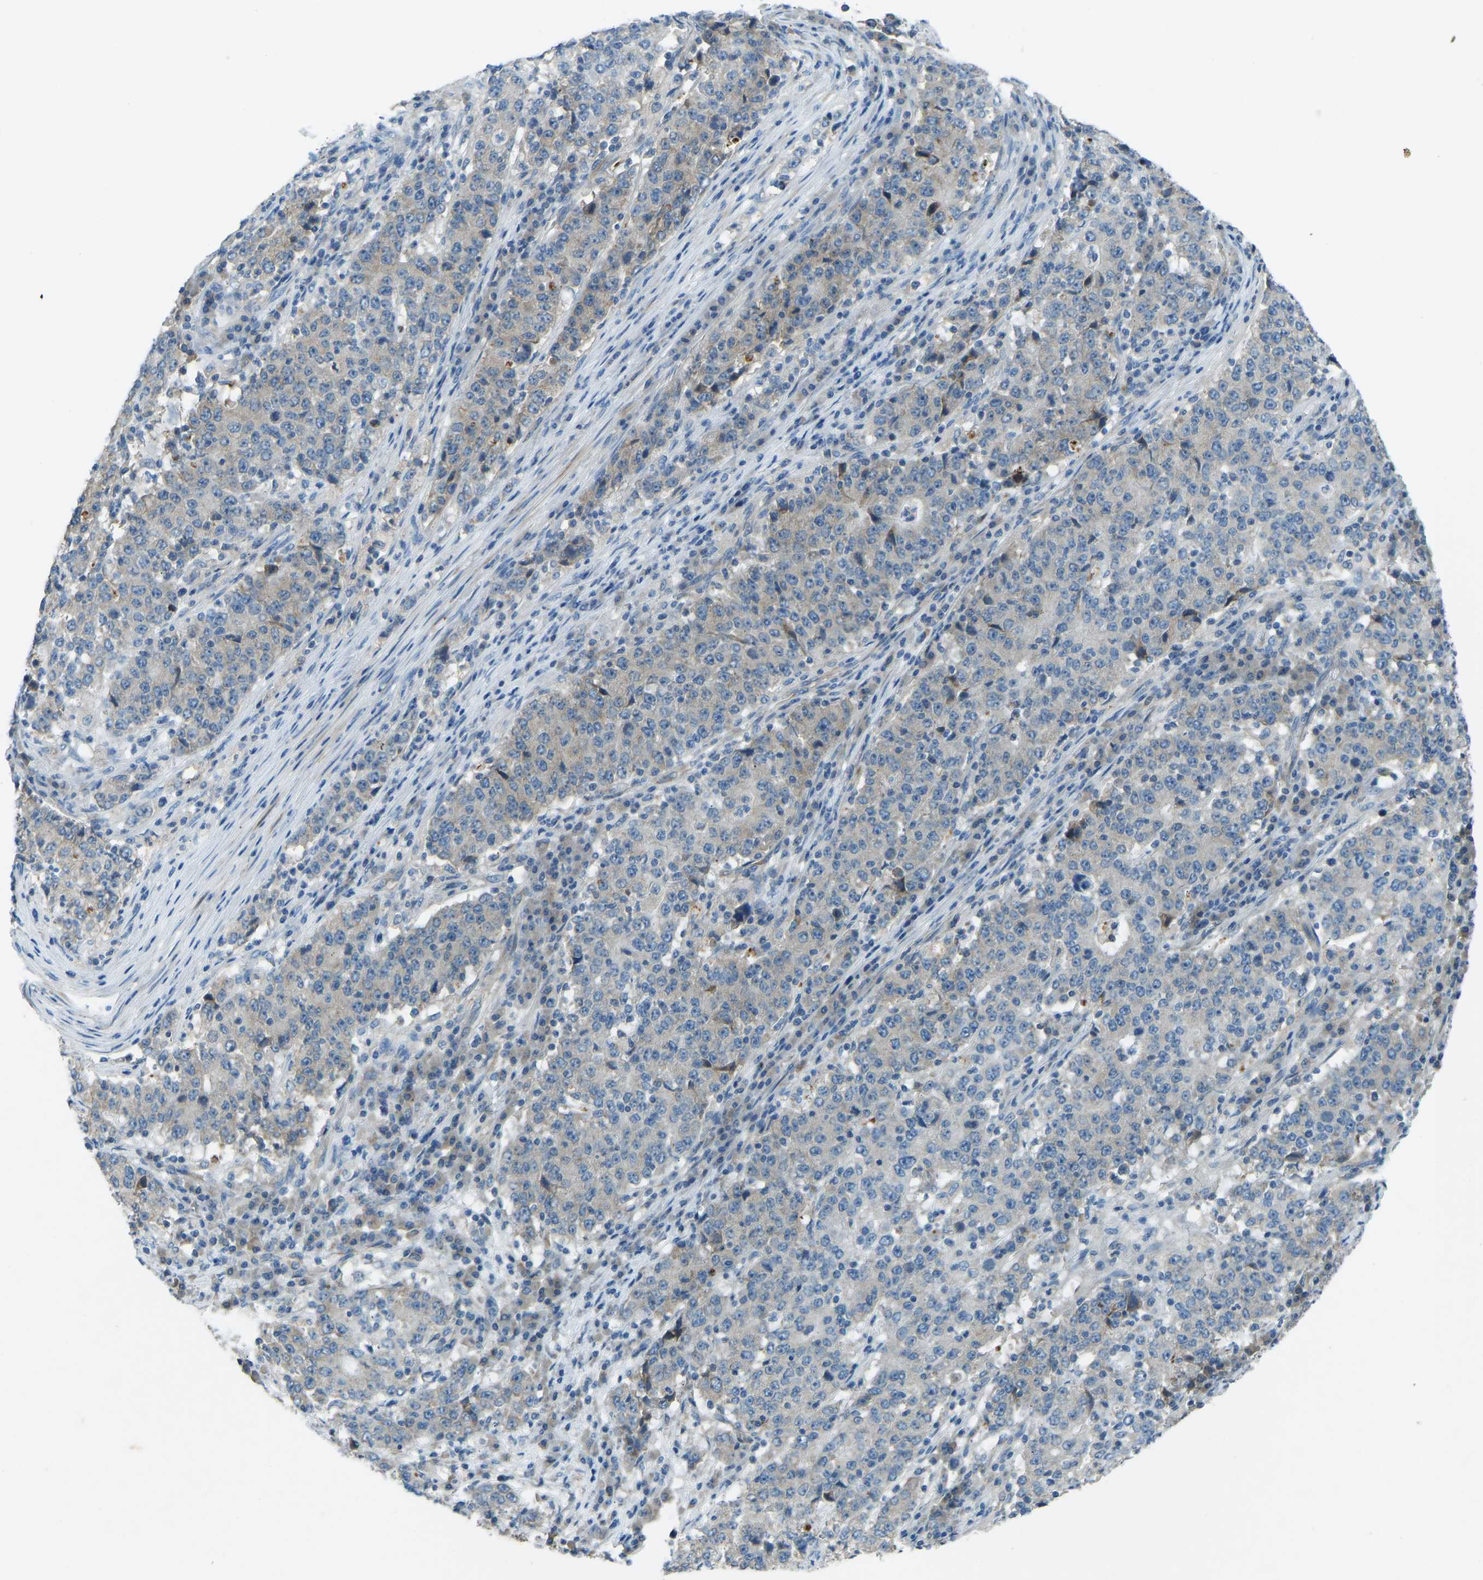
{"staining": {"intensity": "weak", "quantity": "<25%", "location": "cytoplasmic/membranous"}, "tissue": "stomach cancer", "cell_type": "Tumor cells", "image_type": "cancer", "snomed": [{"axis": "morphology", "description": "Adenocarcinoma, NOS"}, {"axis": "topography", "description": "Stomach"}], "caption": "The photomicrograph exhibits no significant expression in tumor cells of stomach adenocarcinoma.", "gene": "STAU2", "patient": {"sex": "male", "age": 59}}